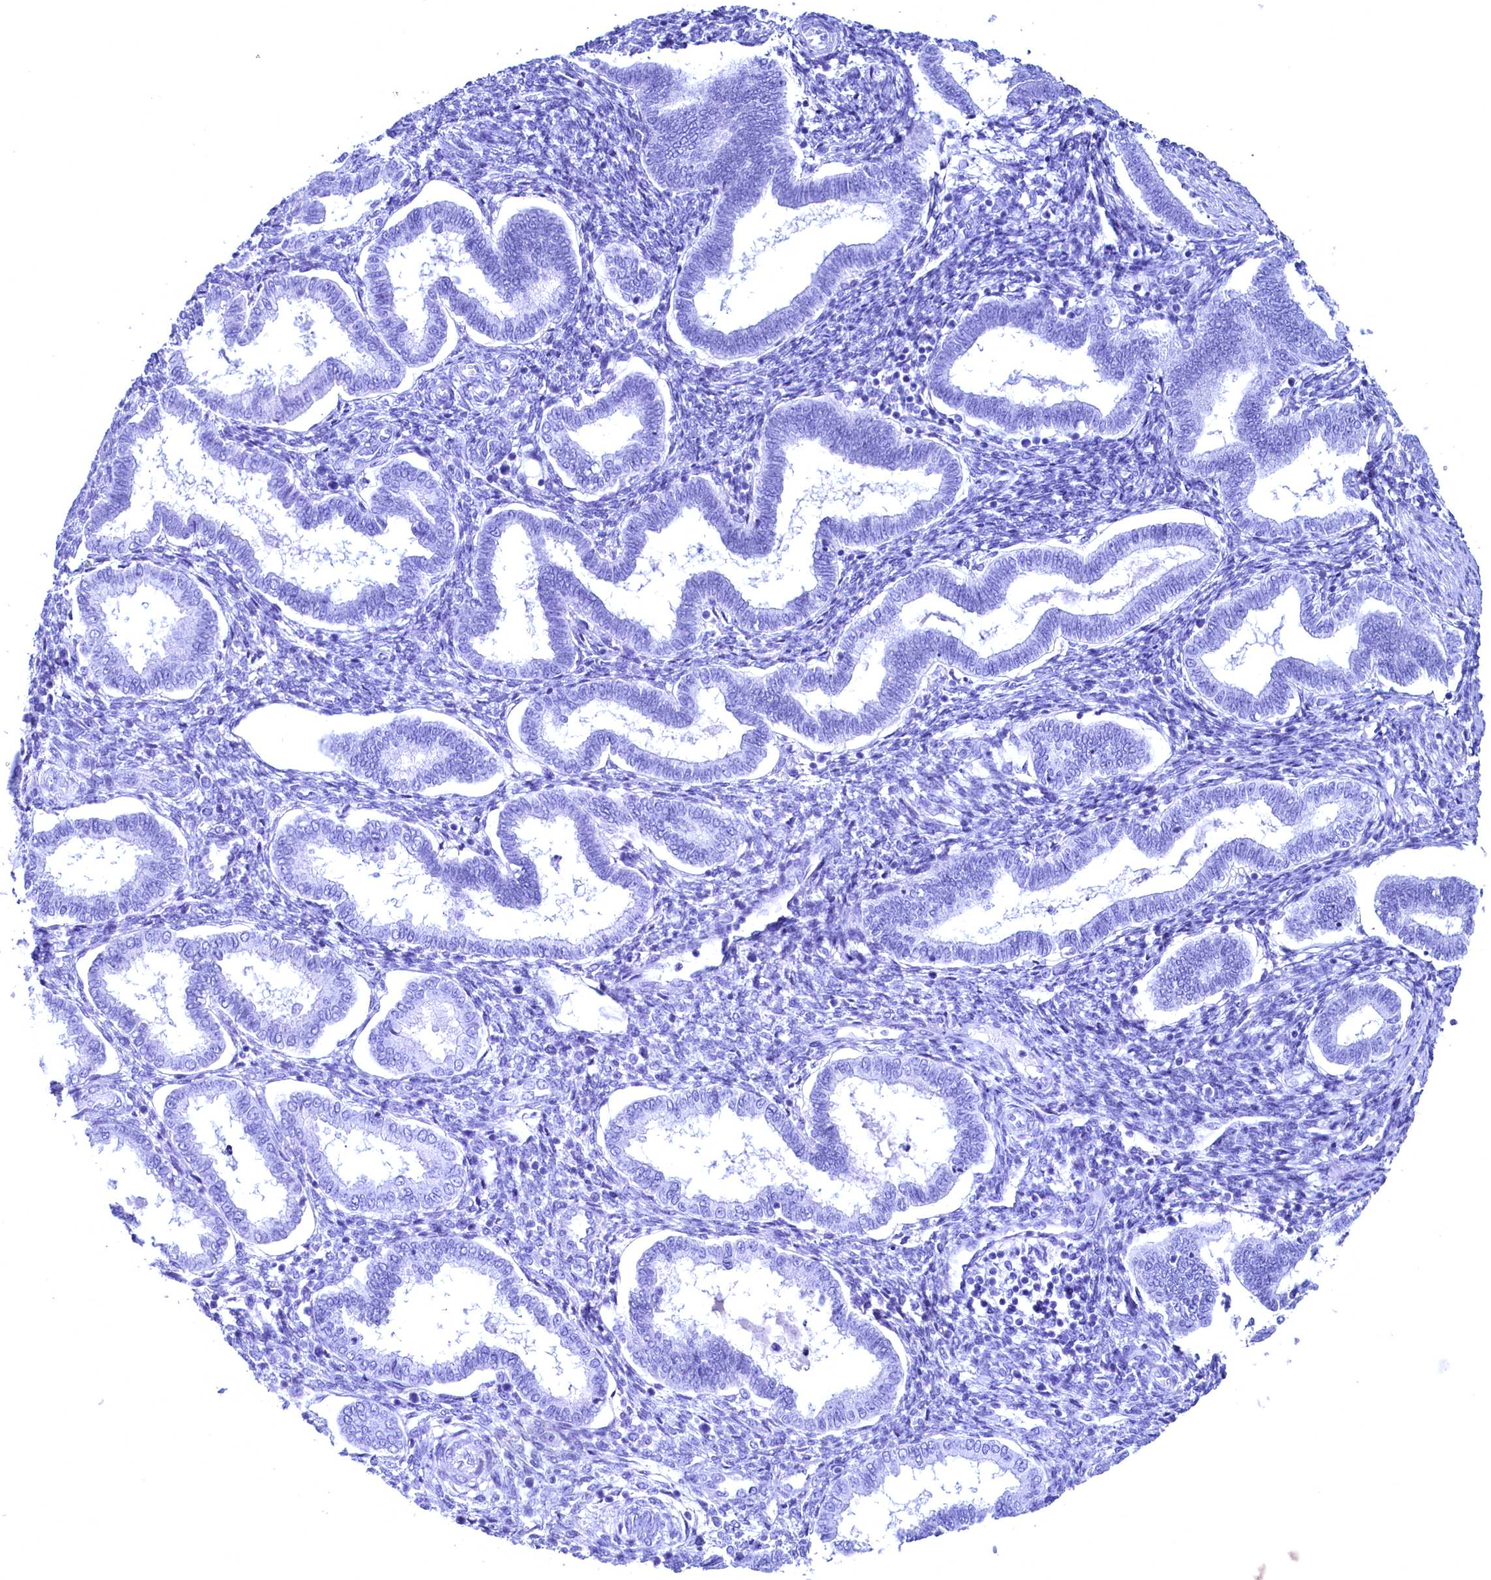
{"staining": {"intensity": "negative", "quantity": "none", "location": "none"}, "tissue": "endometrium", "cell_type": "Cells in endometrial stroma", "image_type": "normal", "snomed": [{"axis": "morphology", "description": "Normal tissue, NOS"}, {"axis": "topography", "description": "Endometrium"}], "caption": "A micrograph of endometrium stained for a protein demonstrates no brown staining in cells in endometrial stroma.", "gene": "FLYWCH2", "patient": {"sex": "female", "age": 24}}